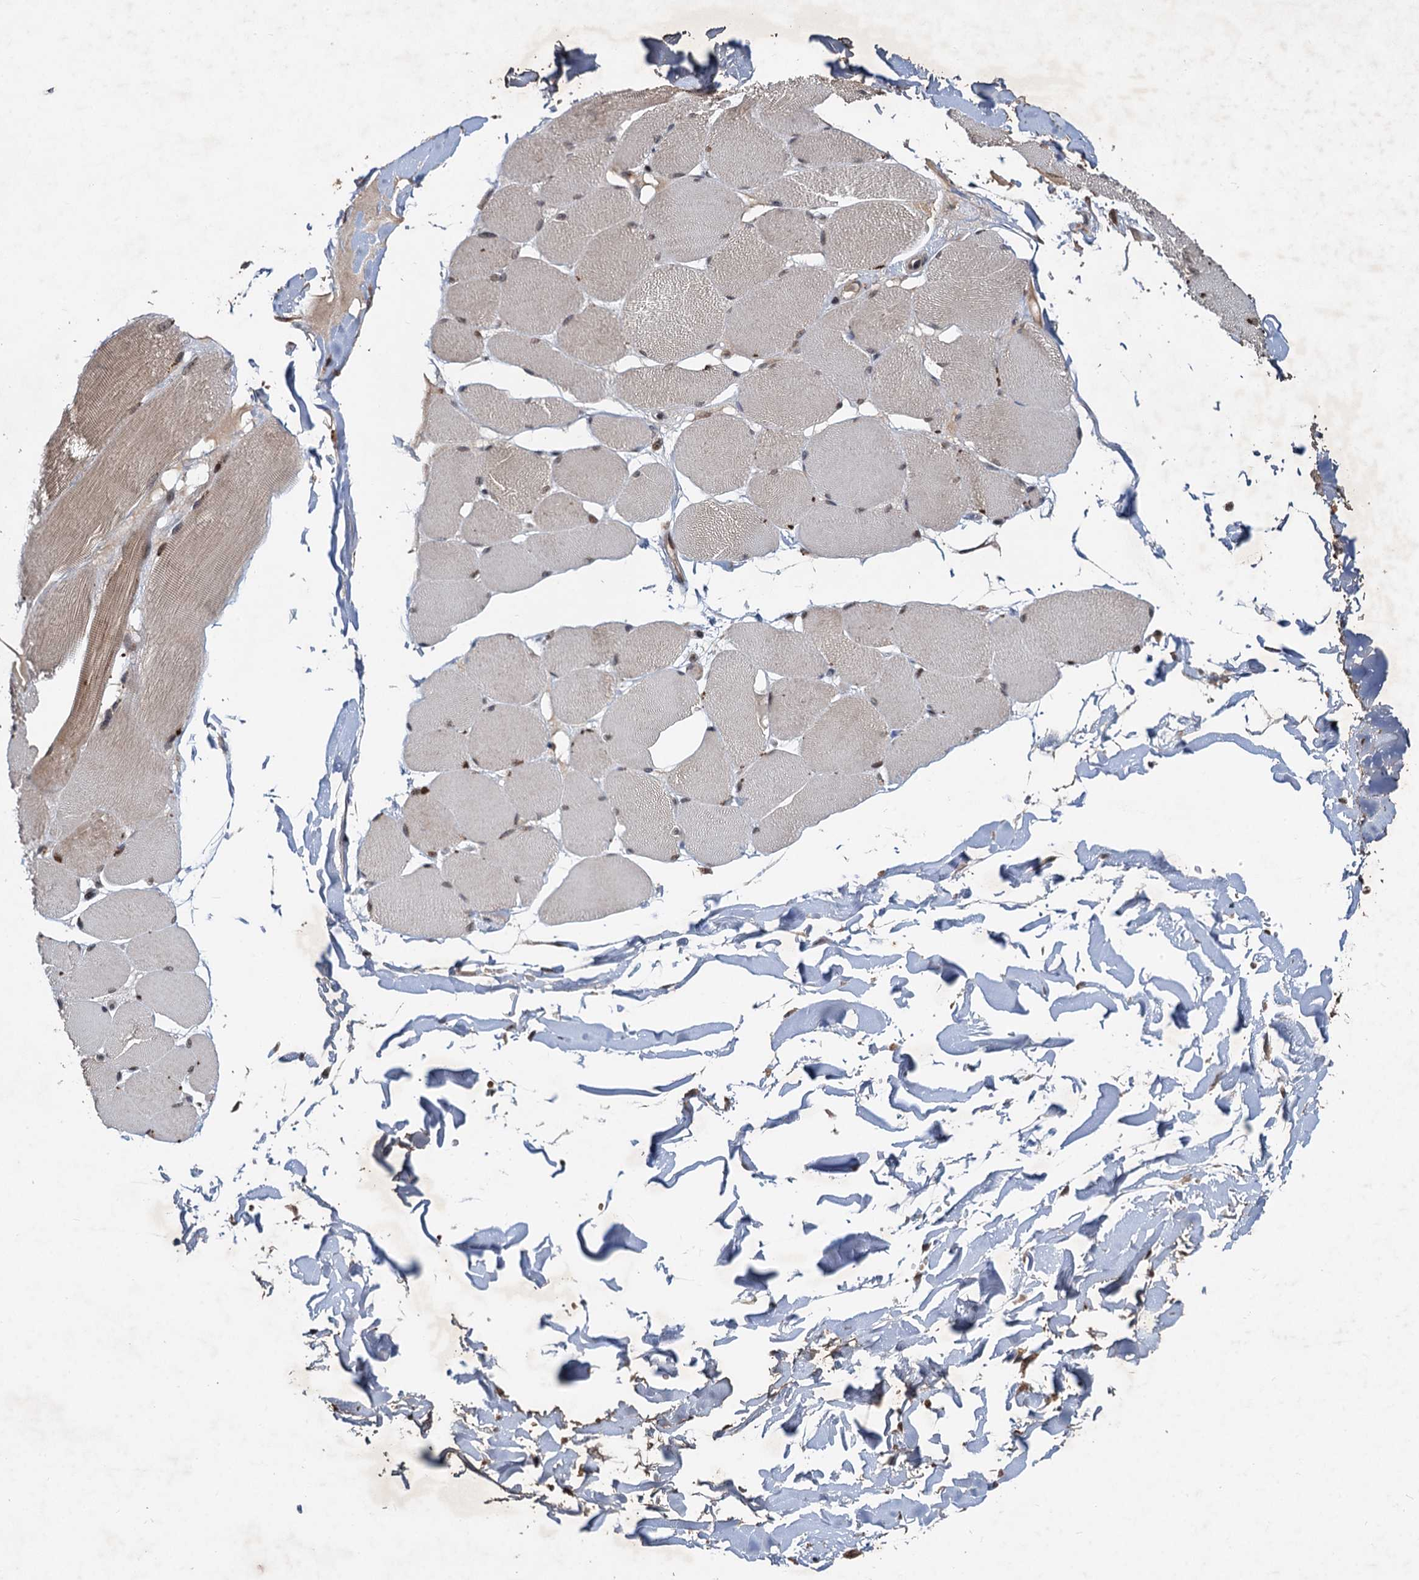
{"staining": {"intensity": "moderate", "quantity": "<25%", "location": "cytoplasmic/membranous"}, "tissue": "skeletal muscle", "cell_type": "Myocytes", "image_type": "normal", "snomed": [{"axis": "morphology", "description": "Normal tissue, NOS"}, {"axis": "topography", "description": "Skin"}, {"axis": "topography", "description": "Skeletal muscle"}], "caption": "The photomicrograph shows a brown stain indicating the presence of a protein in the cytoplasmic/membranous of myocytes in skeletal muscle. The staining was performed using DAB, with brown indicating positive protein expression. Nuclei are stained blue with hematoxylin.", "gene": "REP15", "patient": {"sex": "male", "age": 83}}